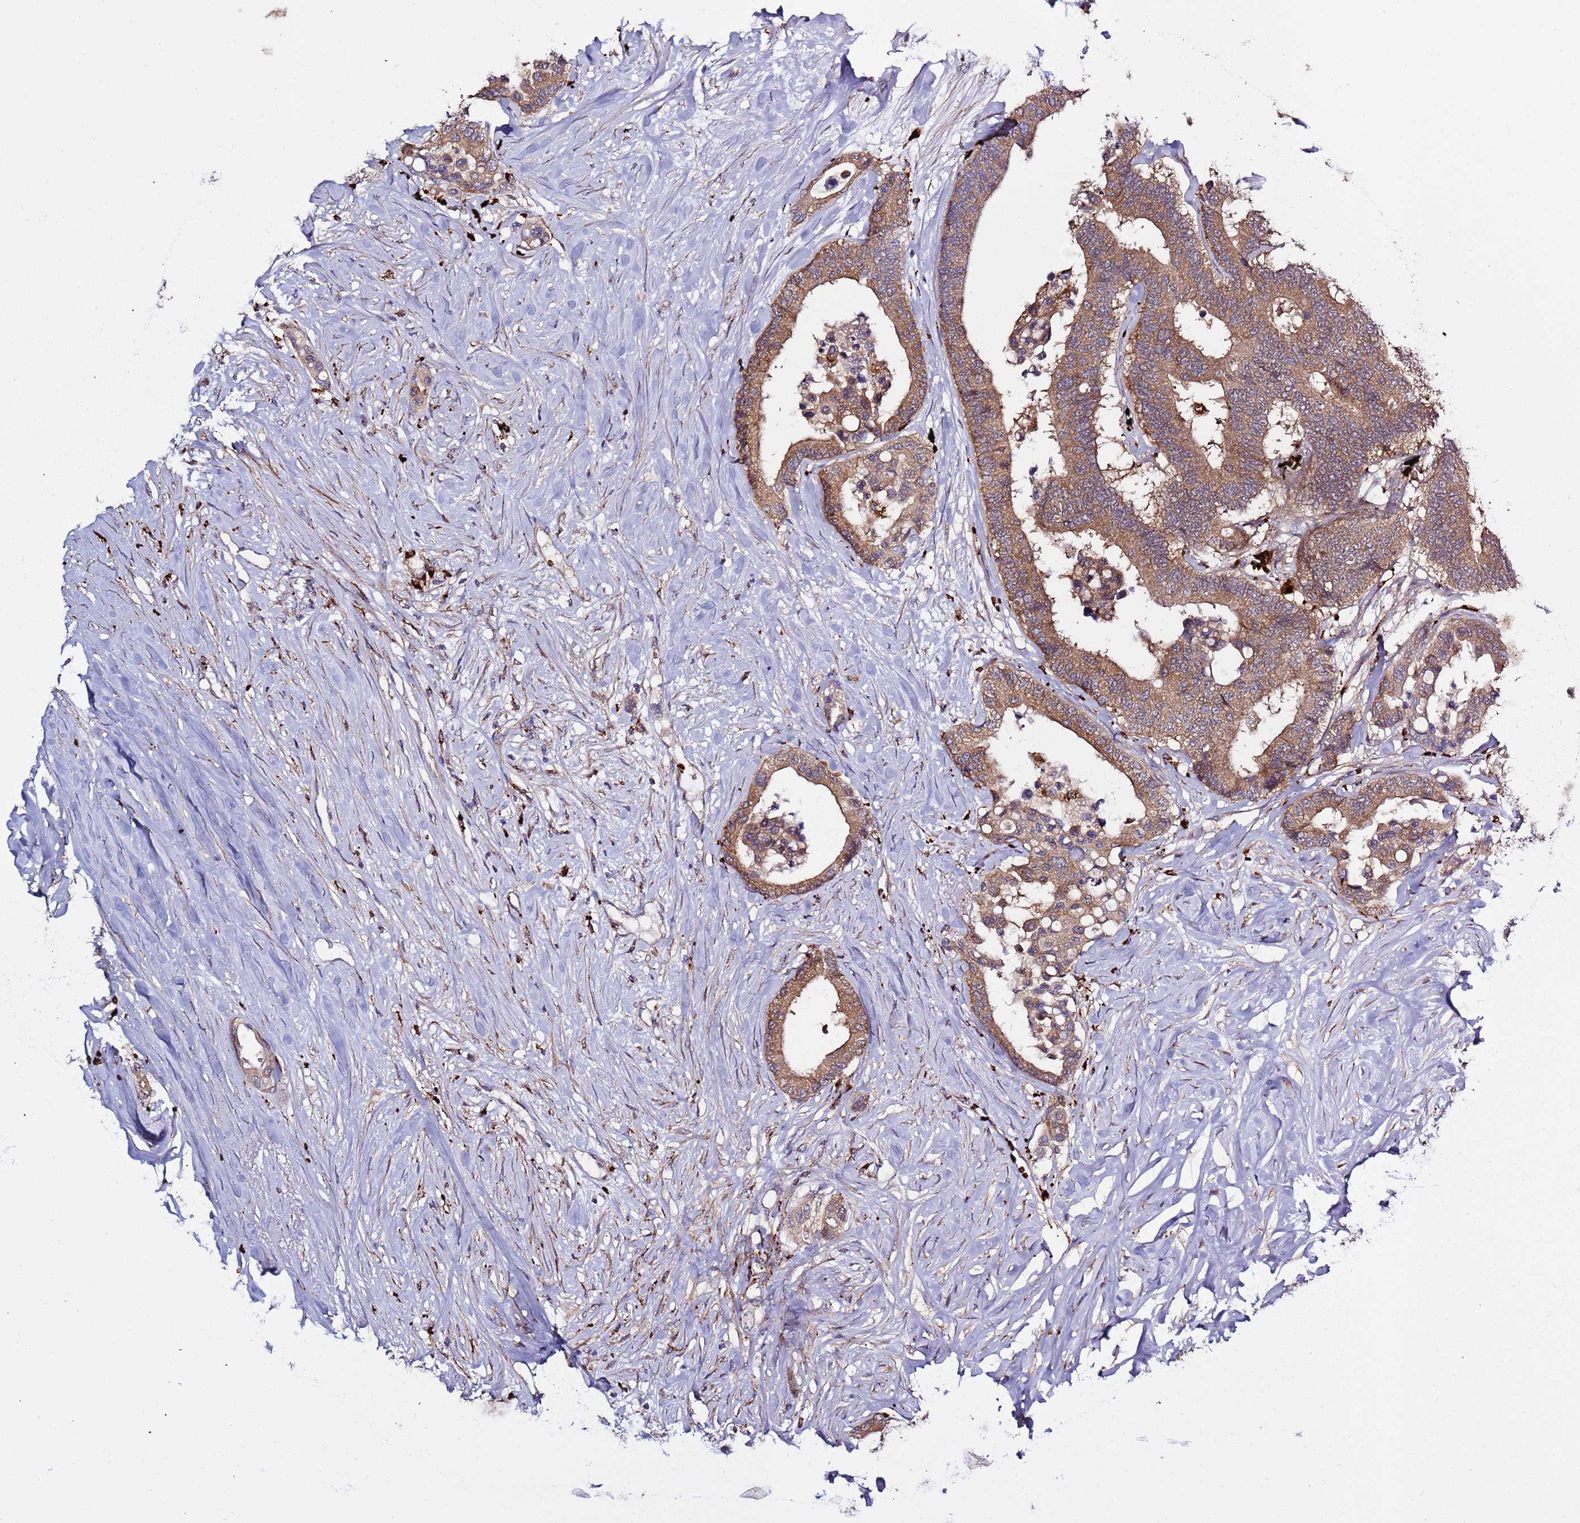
{"staining": {"intensity": "moderate", "quantity": ">75%", "location": "cytoplasmic/membranous"}, "tissue": "colorectal cancer", "cell_type": "Tumor cells", "image_type": "cancer", "snomed": [{"axis": "morphology", "description": "Normal tissue, NOS"}, {"axis": "morphology", "description": "Adenocarcinoma, NOS"}, {"axis": "topography", "description": "Colon"}], "caption": "Moderate cytoplasmic/membranous staining is appreciated in approximately >75% of tumor cells in adenocarcinoma (colorectal).", "gene": "VPS36", "patient": {"sex": "male", "age": 82}}